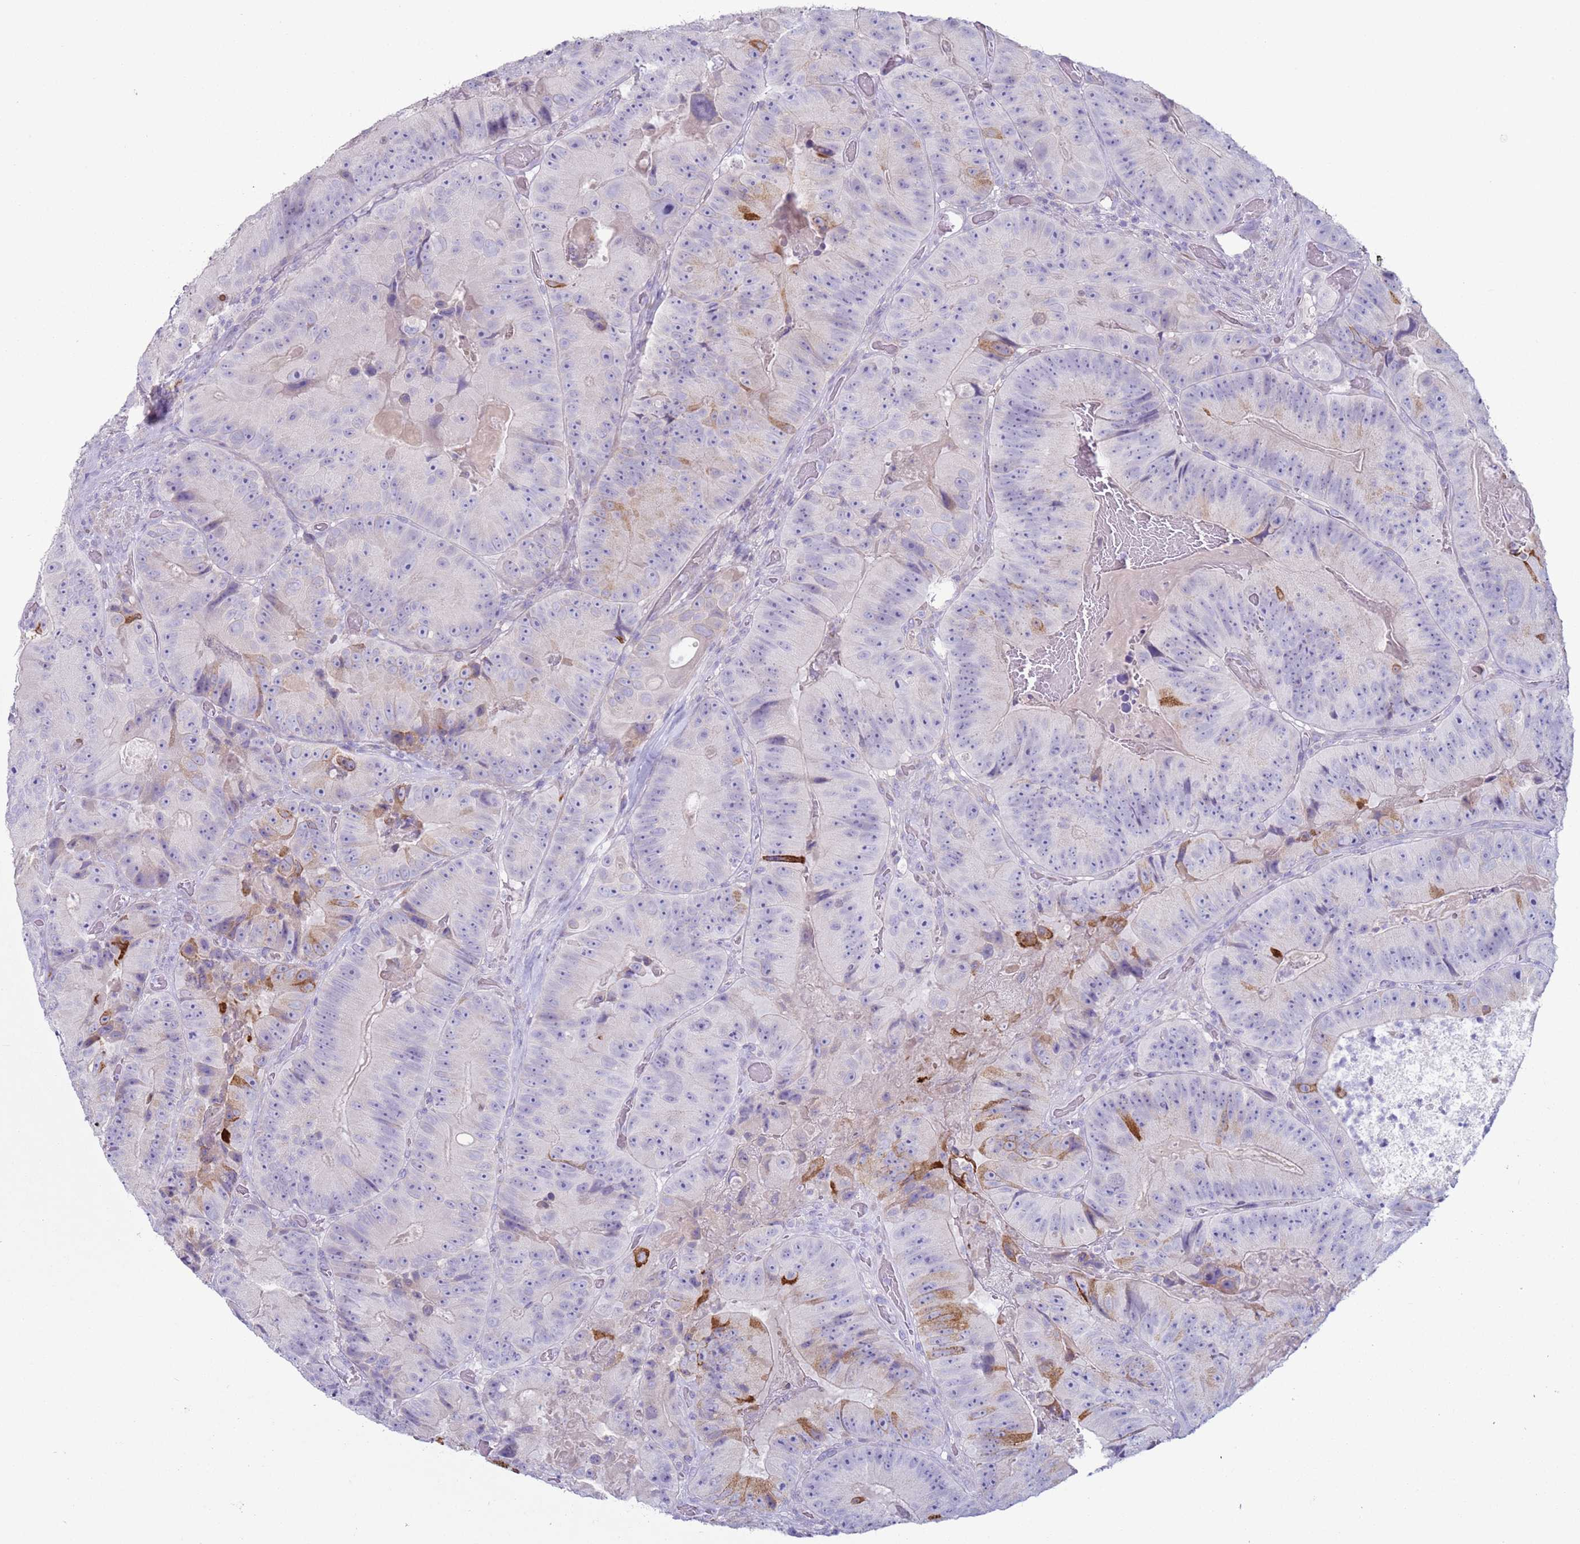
{"staining": {"intensity": "strong", "quantity": "<25%", "location": "cytoplasmic/membranous"}, "tissue": "colorectal cancer", "cell_type": "Tumor cells", "image_type": "cancer", "snomed": [{"axis": "morphology", "description": "Adenocarcinoma, NOS"}, {"axis": "topography", "description": "Colon"}], "caption": "An immunohistochemistry micrograph of neoplastic tissue is shown. Protein staining in brown highlights strong cytoplasmic/membranous positivity in colorectal adenocarcinoma within tumor cells.", "gene": "NPAP1", "patient": {"sex": "female", "age": 86}}